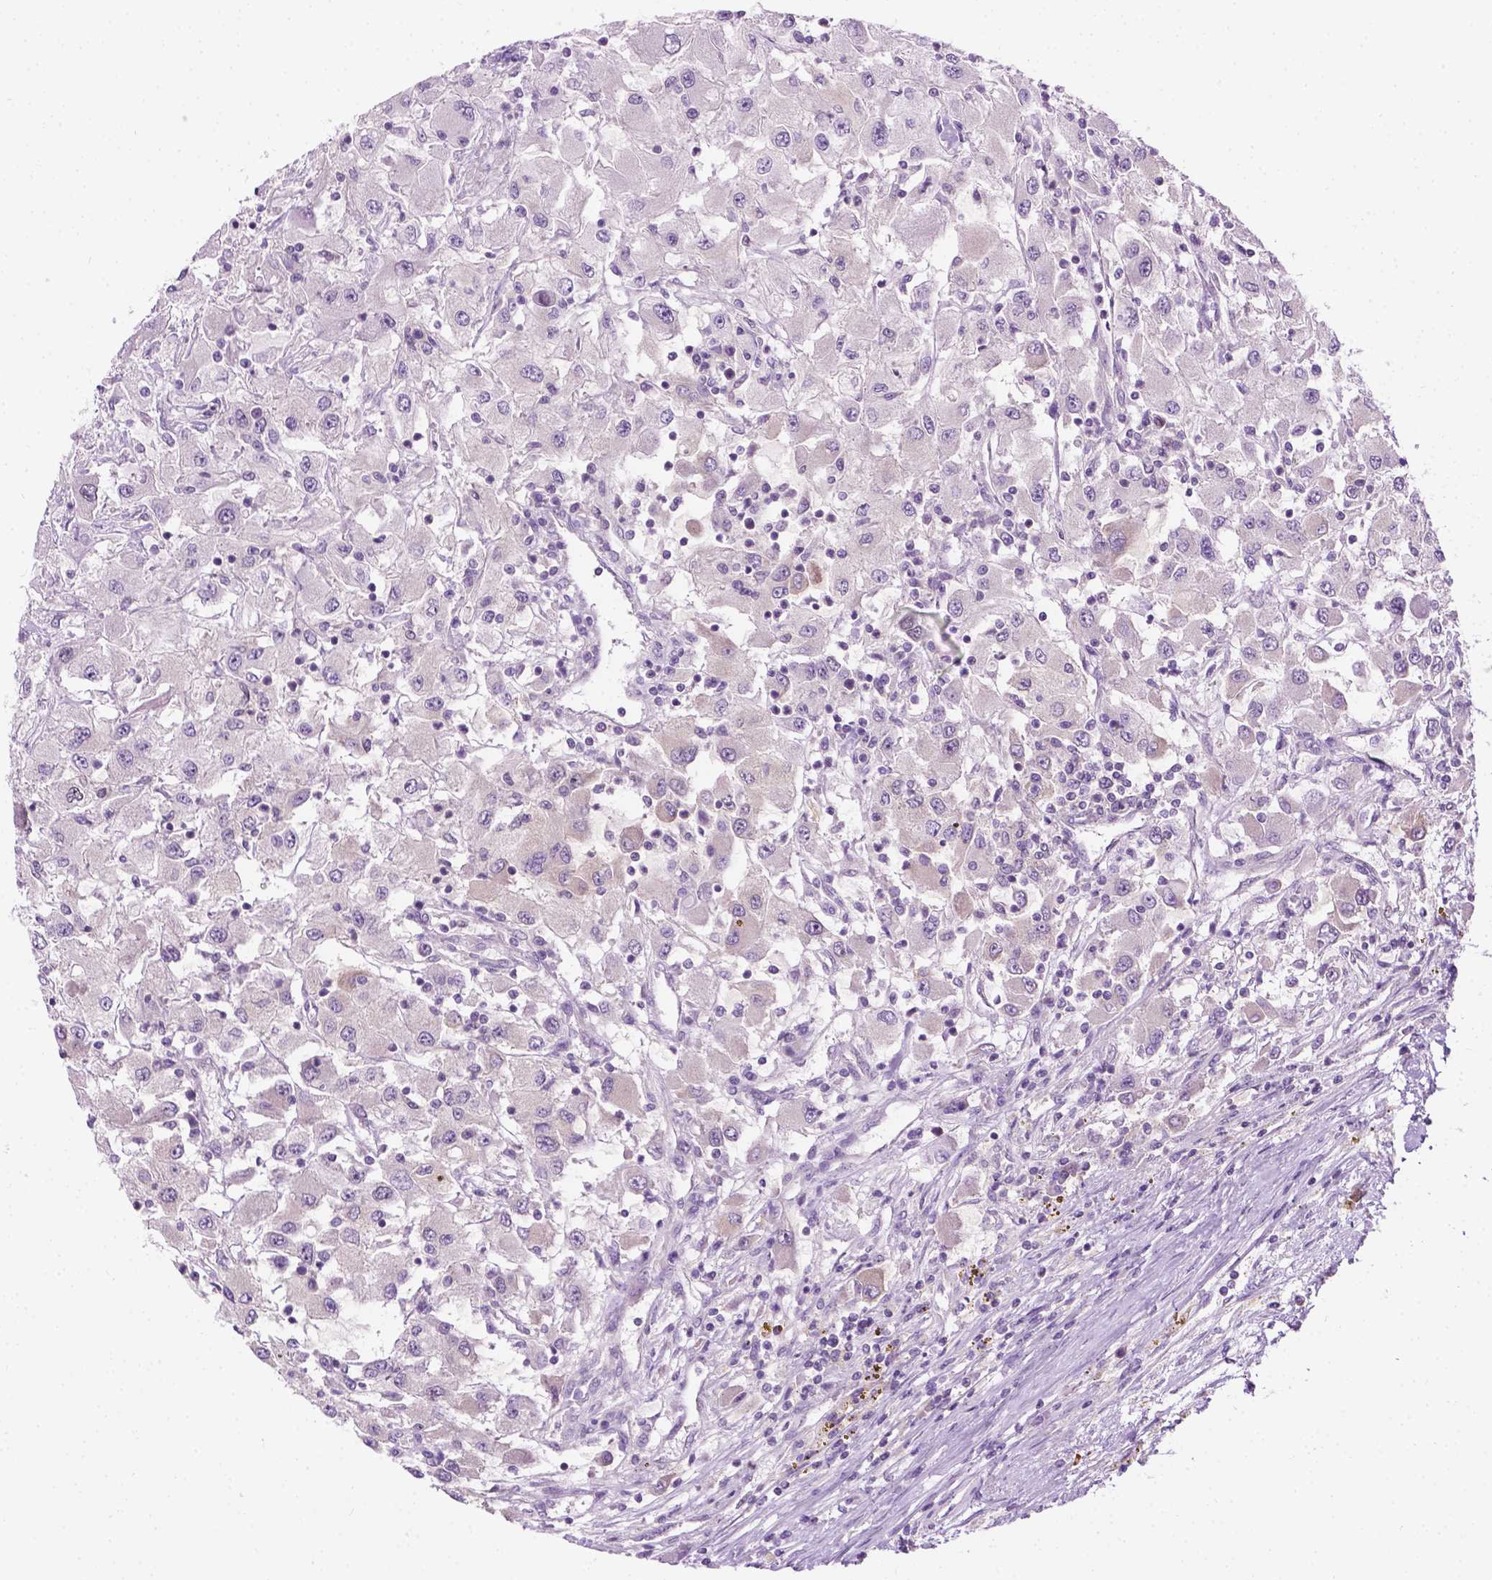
{"staining": {"intensity": "negative", "quantity": "none", "location": "none"}, "tissue": "renal cancer", "cell_type": "Tumor cells", "image_type": "cancer", "snomed": [{"axis": "morphology", "description": "Adenocarcinoma, NOS"}, {"axis": "topography", "description": "Kidney"}], "caption": "The immunohistochemistry (IHC) micrograph has no significant staining in tumor cells of renal adenocarcinoma tissue.", "gene": "DENND4A", "patient": {"sex": "female", "age": 67}}